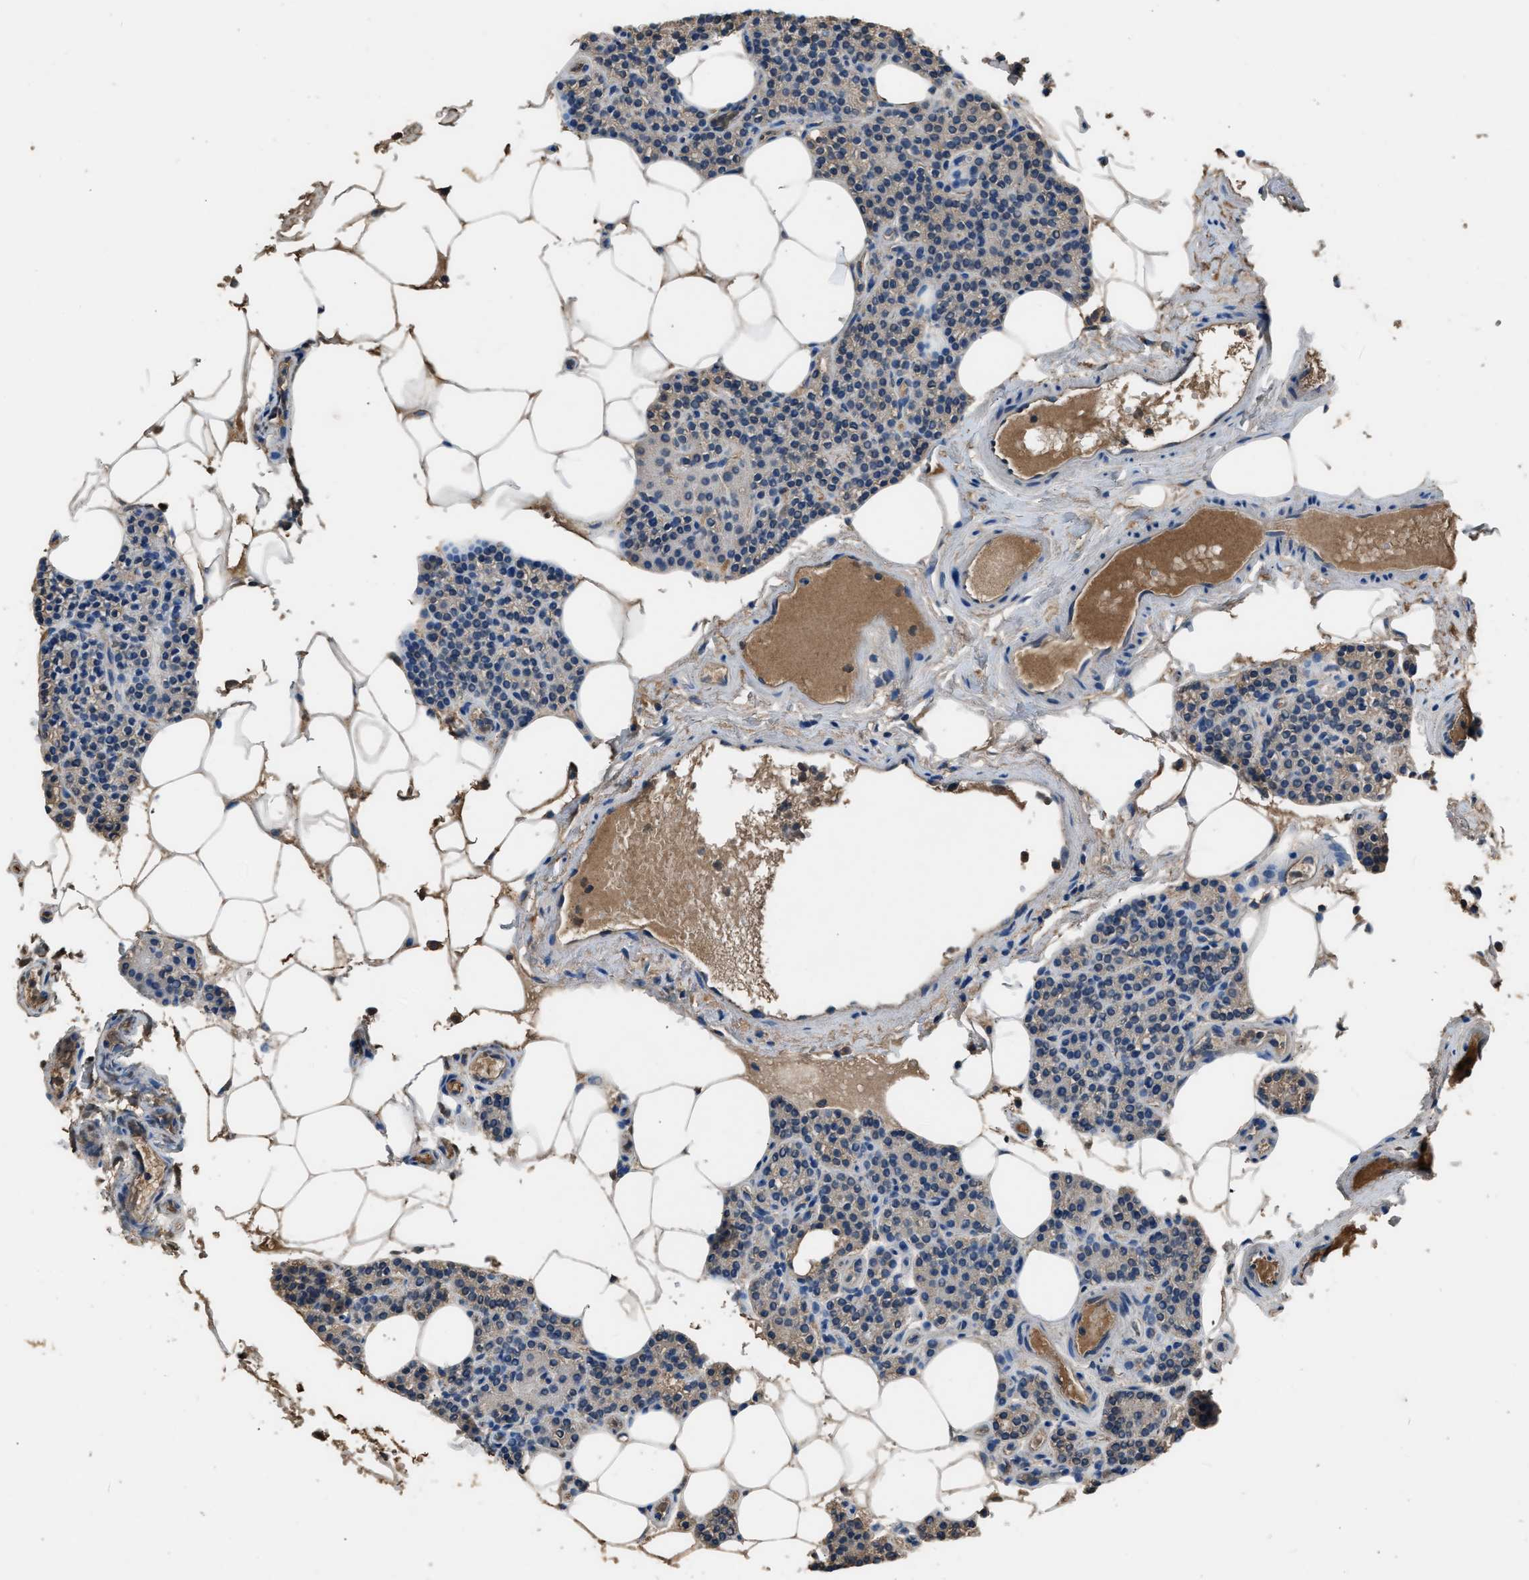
{"staining": {"intensity": "moderate", "quantity": ">75%", "location": "cytoplasmic/membranous"}, "tissue": "parathyroid gland", "cell_type": "Glandular cells", "image_type": "normal", "snomed": [{"axis": "morphology", "description": "Normal tissue, NOS"}, {"axis": "morphology", "description": "Adenoma, NOS"}, {"axis": "topography", "description": "Parathyroid gland"}], "caption": "Normal parathyroid gland reveals moderate cytoplasmic/membranous staining in about >75% of glandular cells (DAB = brown stain, brightfield microscopy at high magnification)..", "gene": "STC1", "patient": {"sex": "female", "age": 70}}